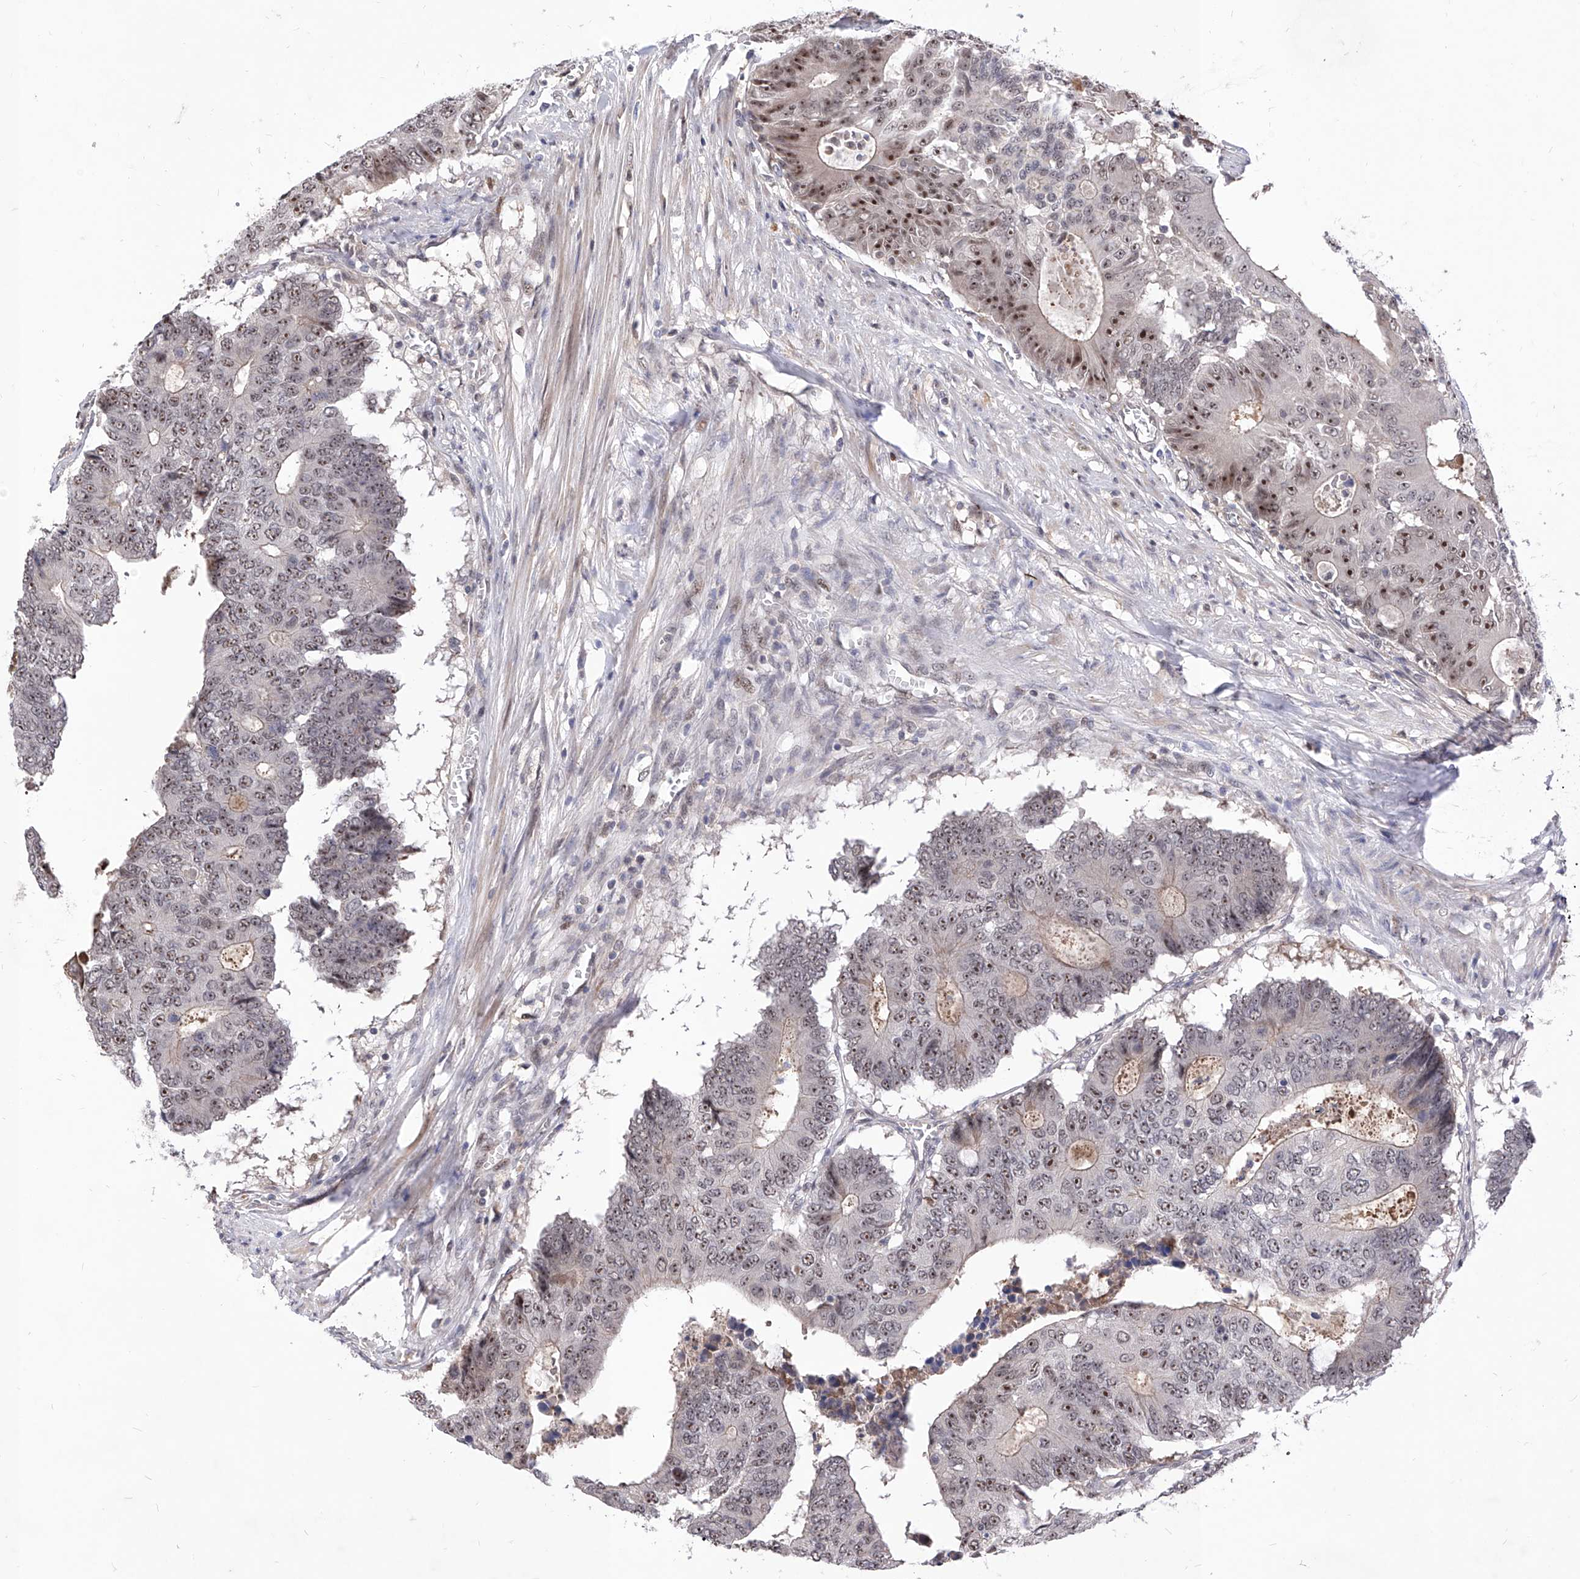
{"staining": {"intensity": "strong", "quantity": "<25%", "location": "nuclear"}, "tissue": "colorectal cancer", "cell_type": "Tumor cells", "image_type": "cancer", "snomed": [{"axis": "morphology", "description": "Adenocarcinoma, NOS"}, {"axis": "topography", "description": "Colon"}], "caption": "Protein staining of adenocarcinoma (colorectal) tissue exhibits strong nuclear staining in approximately <25% of tumor cells.", "gene": "LGR4", "patient": {"sex": "male", "age": 87}}